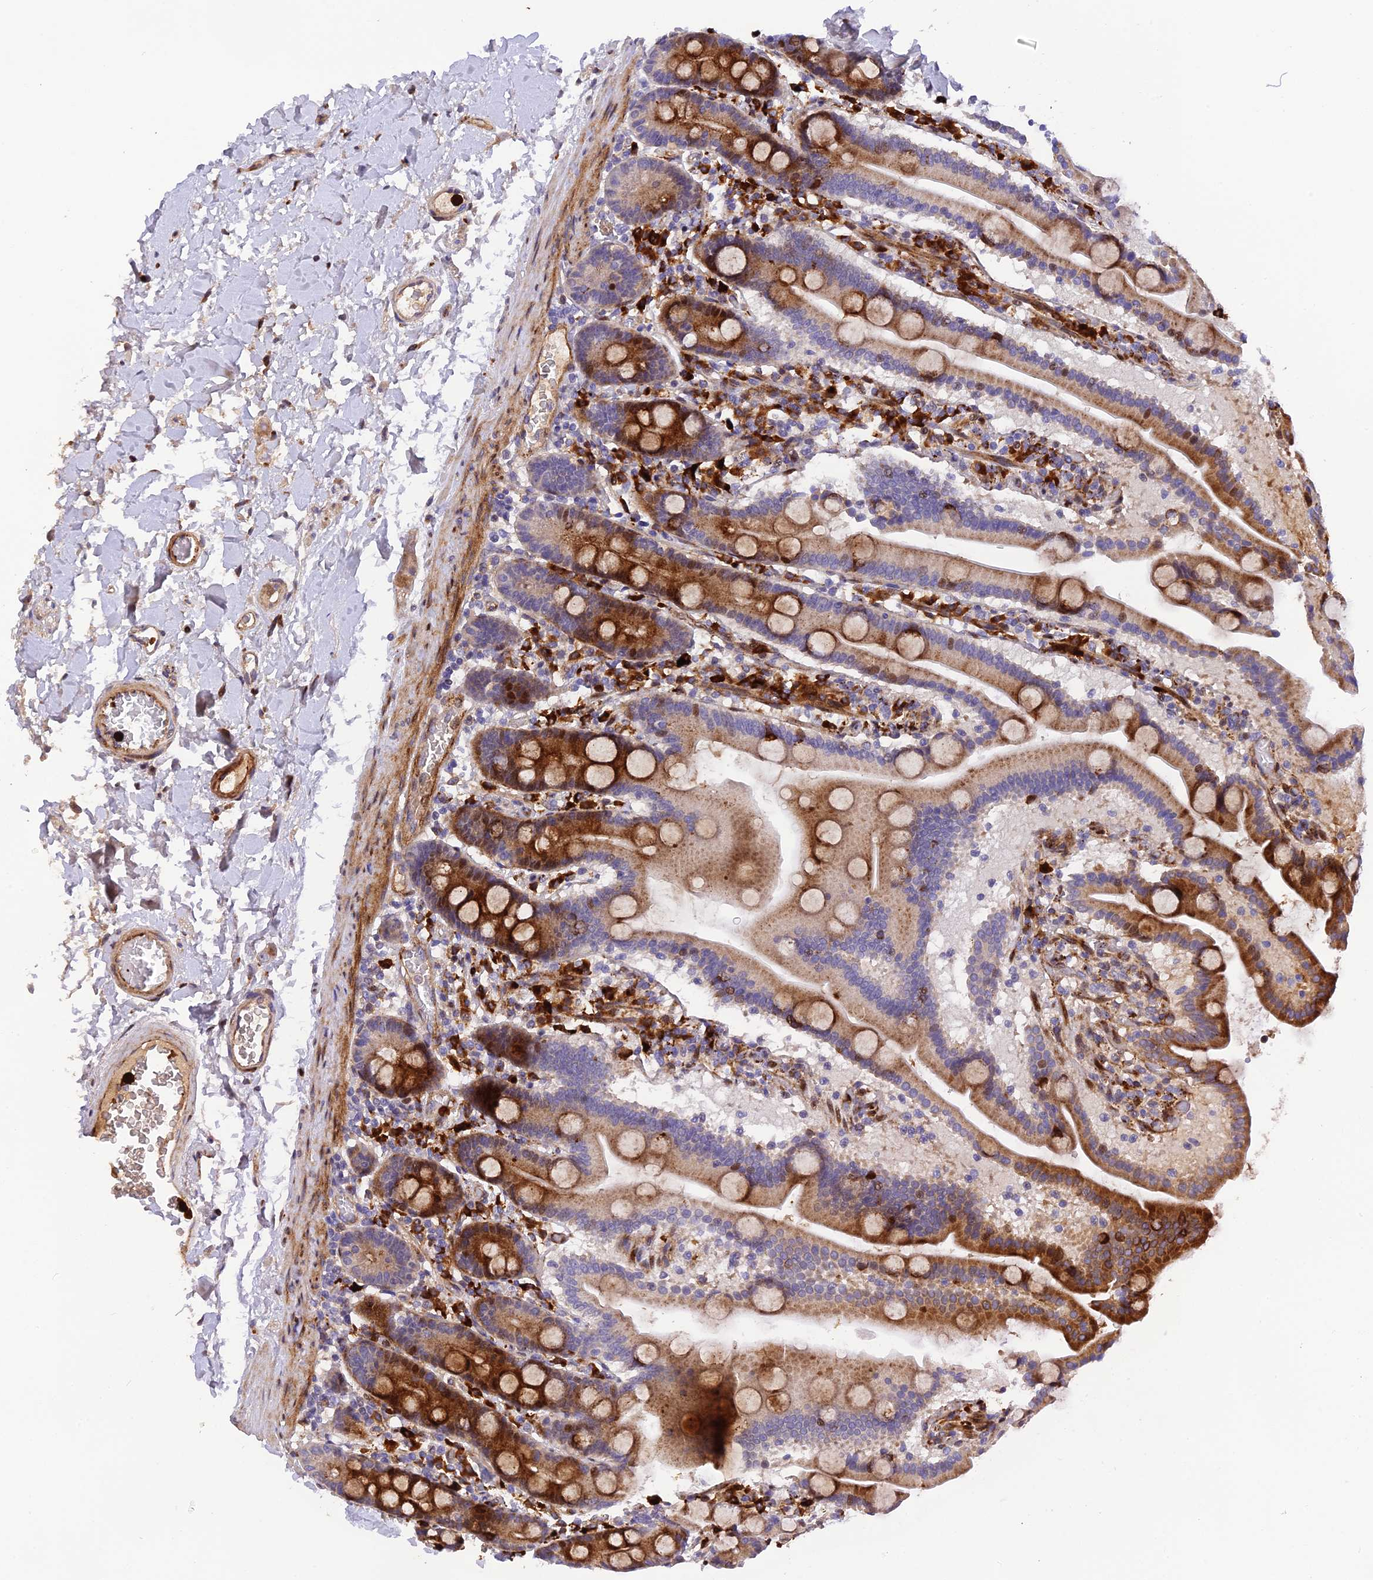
{"staining": {"intensity": "moderate", "quantity": ">75%", "location": "cytoplasmic/membranous"}, "tissue": "duodenum", "cell_type": "Glandular cells", "image_type": "normal", "snomed": [{"axis": "morphology", "description": "Normal tissue, NOS"}, {"axis": "topography", "description": "Duodenum"}], "caption": "The micrograph shows staining of benign duodenum, revealing moderate cytoplasmic/membranous protein expression (brown color) within glandular cells.", "gene": "CPSF4L", "patient": {"sex": "male", "age": 55}}